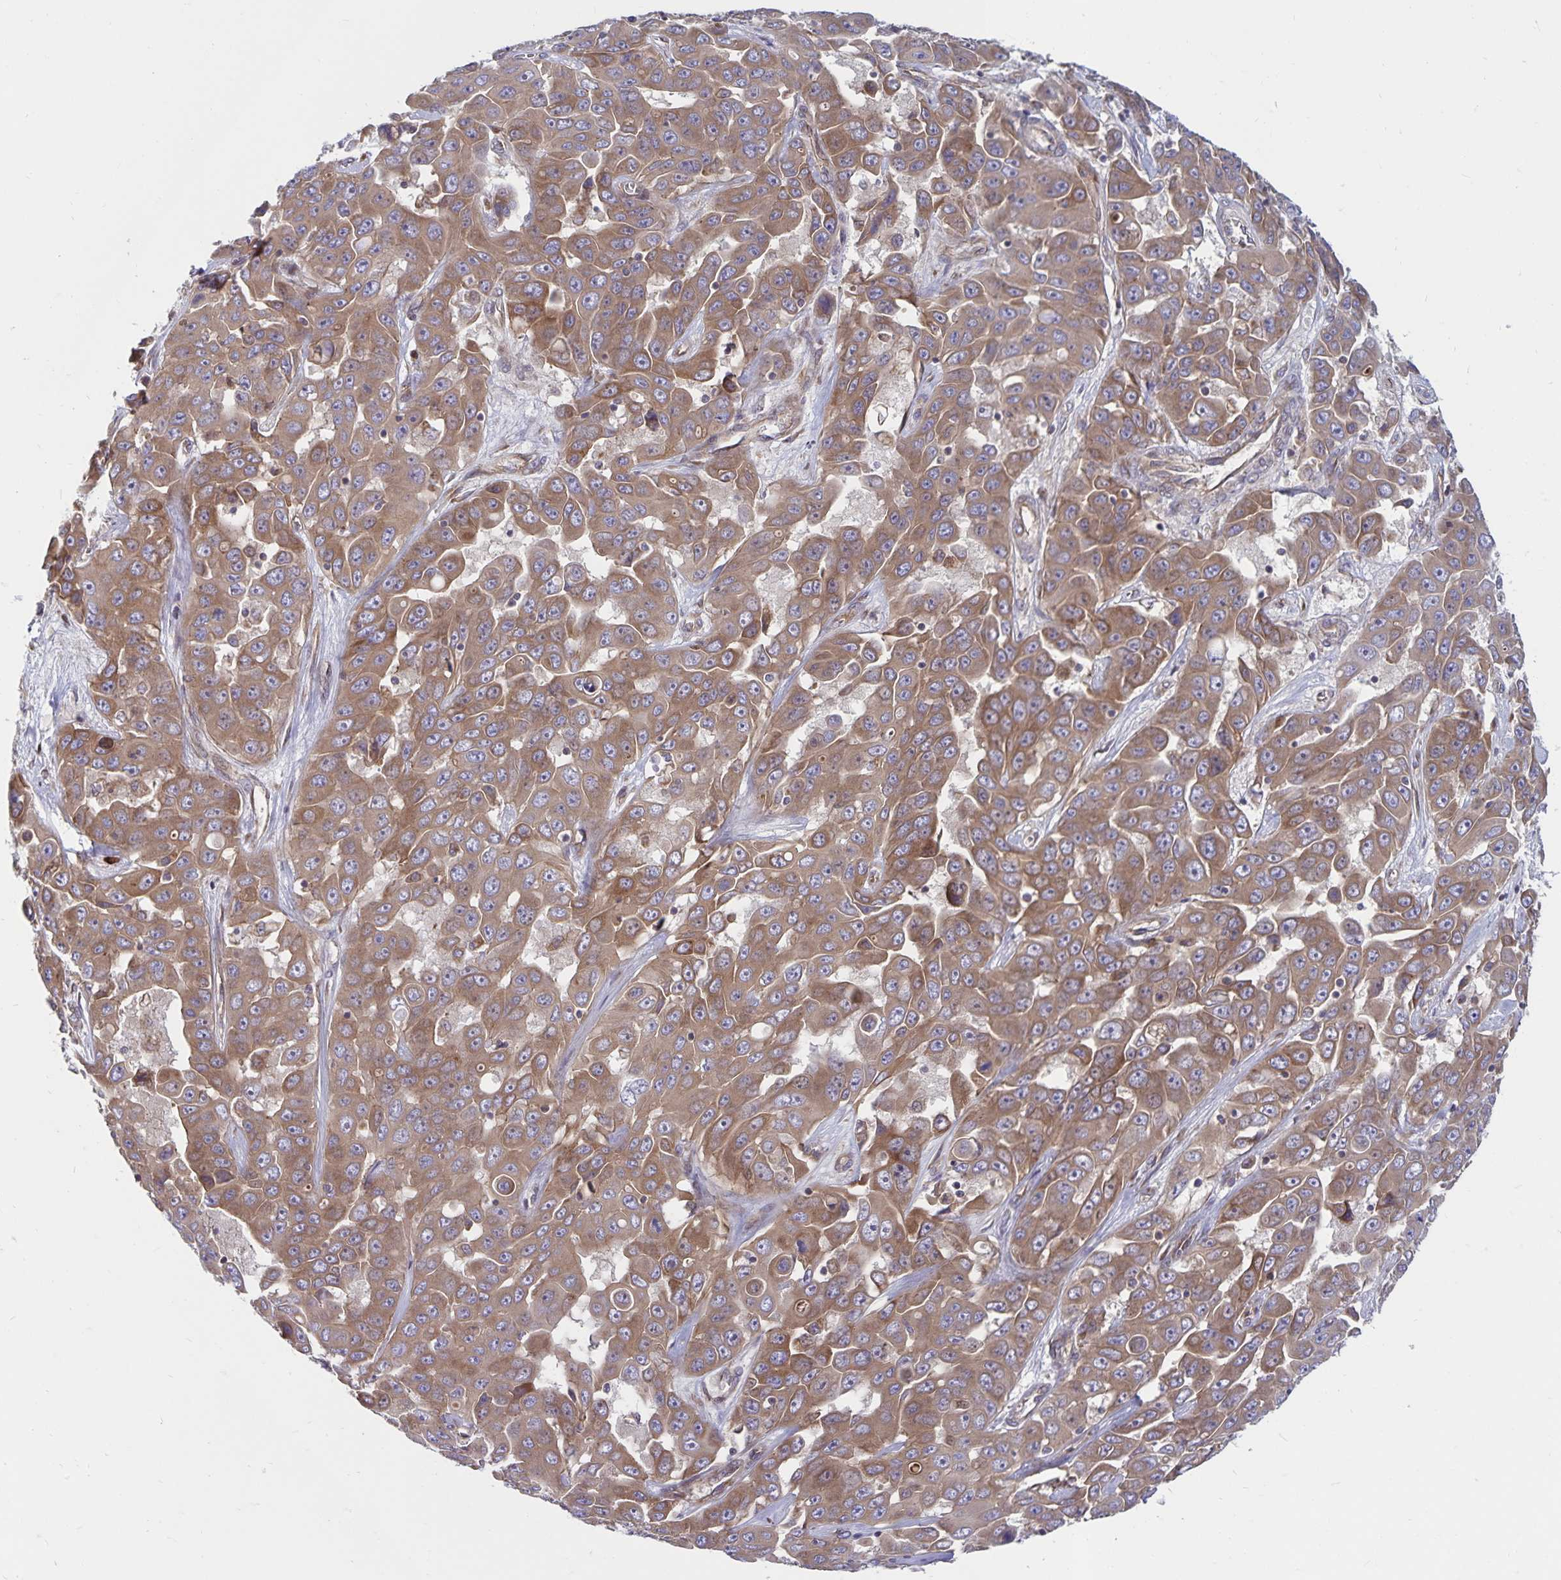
{"staining": {"intensity": "moderate", "quantity": ">75%", "location": "cytoplasmic/membranous"}, "tissue": "liver cancer", "cell_type": "Tumor cells", "image_type": "cancer", "snomed": [{"axis": "morphology", "description": "Cholangiocarcinoma"}, {"axis": "topography", "description": "Liver"}], "caption": "Immunohistochemistry (IHC) micrograph of neoplastic tissue: liver cholangiocarcinoma stained using immunohistochemistry shows medium levels of moderate protein expression localized specifically in the cytoplasmic/membranous of tumor cells, appearing as a cytoplasmic/membranous brown color.", "gene": "SEC62", "patient": {"sex": "female", "age": 52}}